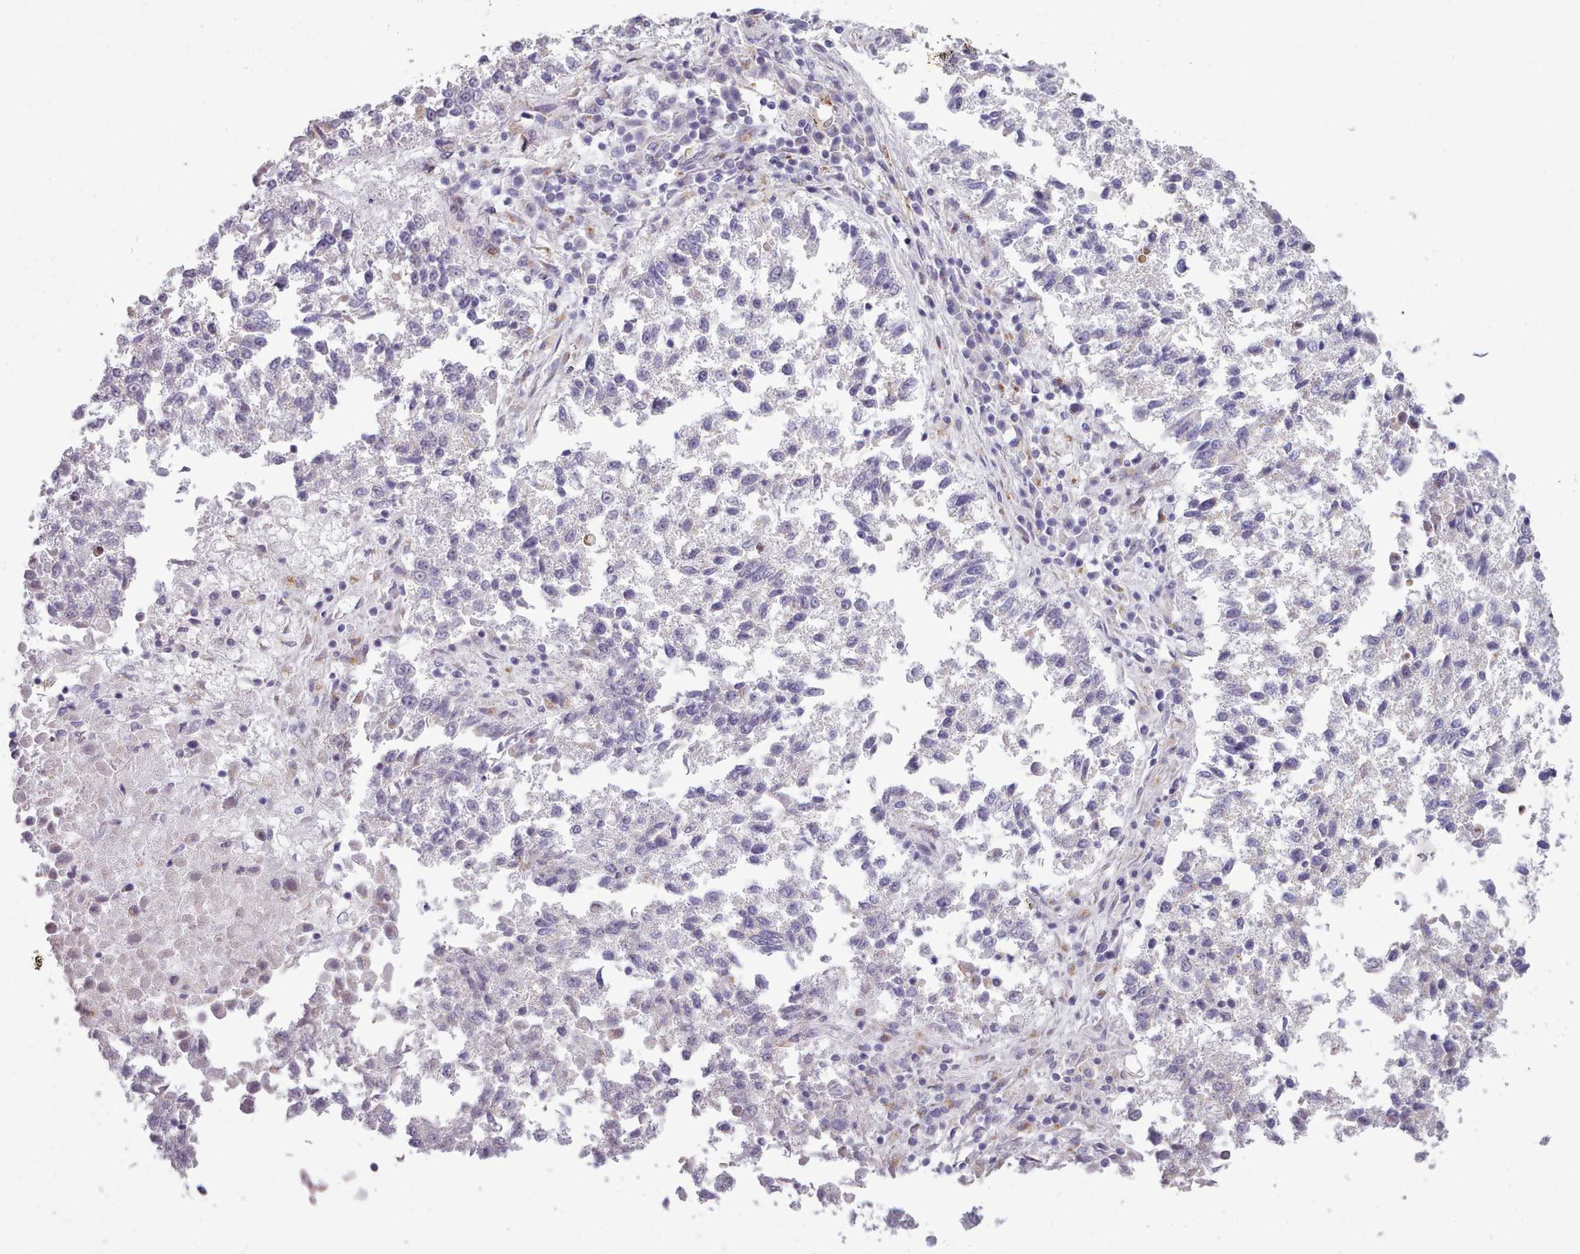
{"staining": {"intensity": "negative", "quantity": "none", "location": "none"}, "tissue": "lung cancer", "cell_type": "Tumor cells", "image_type": "cancer", "snomed": [{"axis": "morphology", "description": "Squamous cell carcinoma, NOS"}, {"axis": "topography", "description": "Lung"}], "caption": "This is an immunohistochemistry (IHC) photomicrograph of lung cancer. There is no staining in tumor cells.", "gene": "SLC52A3", "patient": {"sex": "male", "age": 73}}